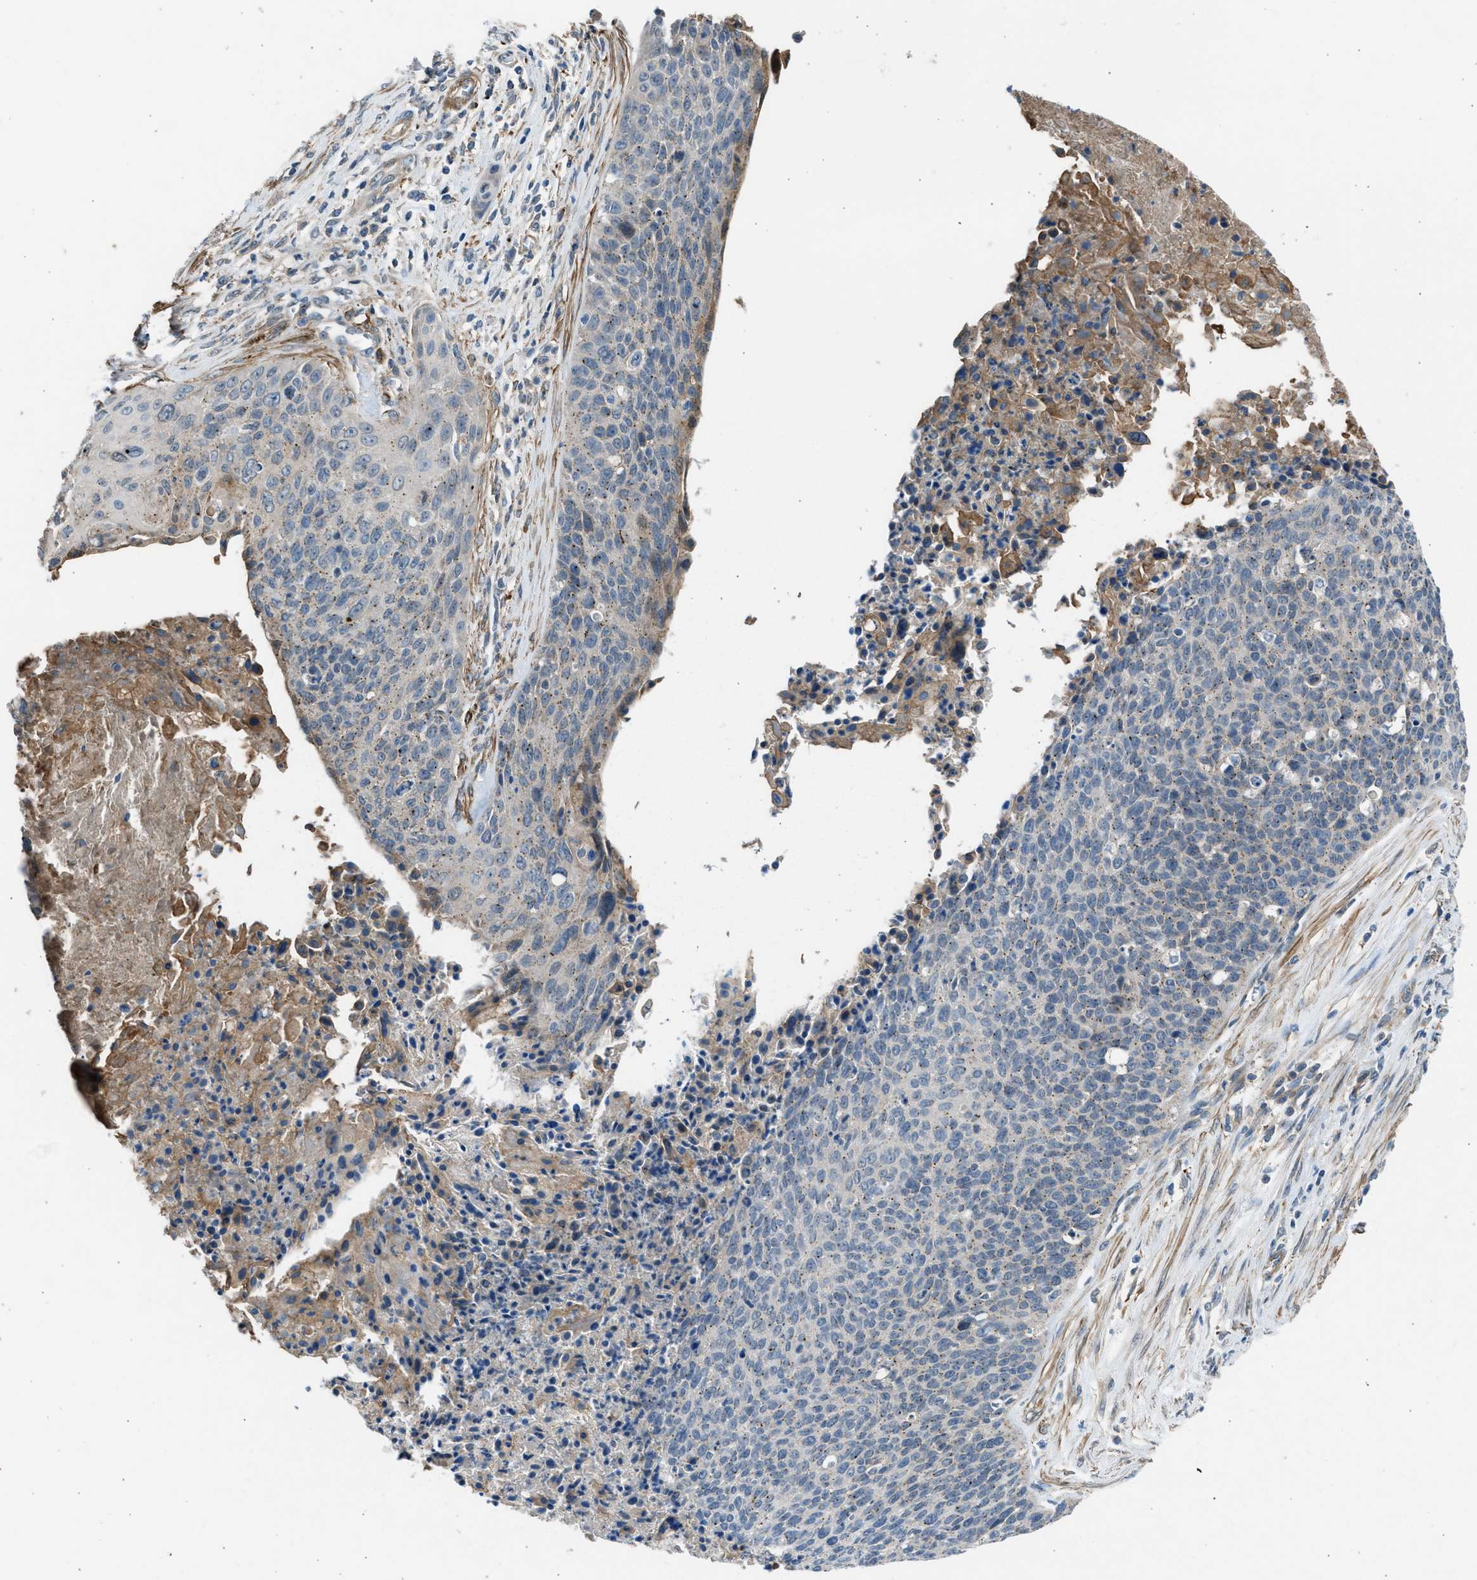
{"staining": {"intensity": "weak", "quantity": "25%-75%", "location": "cytoplasmic/membranous"}, "tissue": "cervical cancer", "cell_type": "Tumor cells", "image_type": "cancer", "snomed": [{"axis": "morphology", "description": "Squamous cell carcinoma, NOS"}, {"axis": "topography", "description": "Cervix"}], "caption": "Immunohistochemical staining of cervical squamous cell carcinoma shows low levels of weak cytoplasmic/membranous protein expression in approximately 25%-75% of tumor cells.", "gene": "PCNX3", "patient": {"sex": "female", "age": 55}}